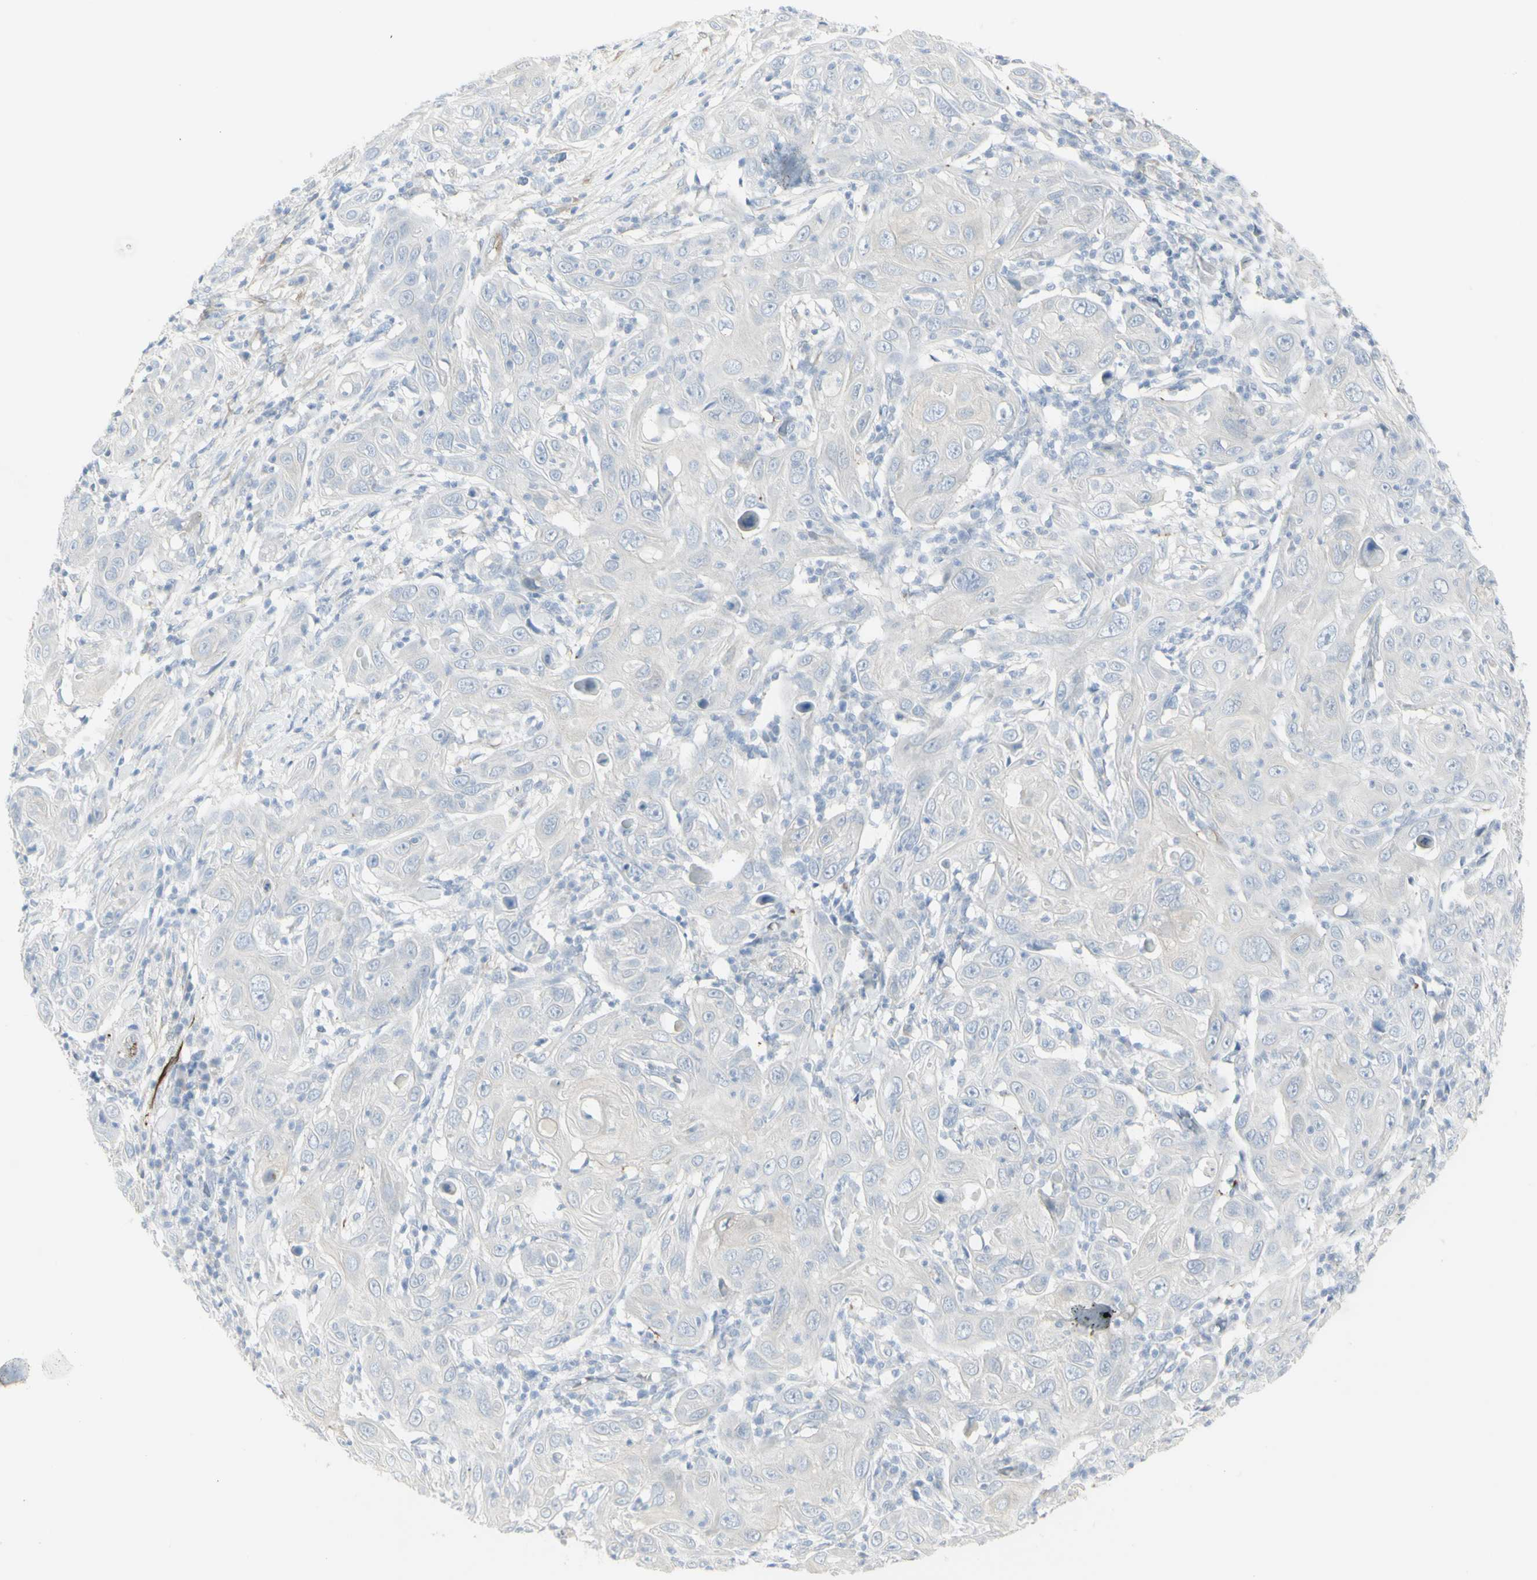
{"staining": {"intensity": "negative", "quantity": "none", "location": "none"}, "tissue": "skin cancer", "cell_type": "Tumor cells", "image_type": "cancer", "snomed": [{"axis": "morphology", "description": "Squamous cell carcinoma, NOS"}, {"axis": "topography", "description": "Skin"}], "caption": "DAB immunohistochemical staining of skin cancer exhibits no significant positivity in tumor cells.", "gene": "ENSG00000198211", "patient": {"sex": "female", "age": 88}}